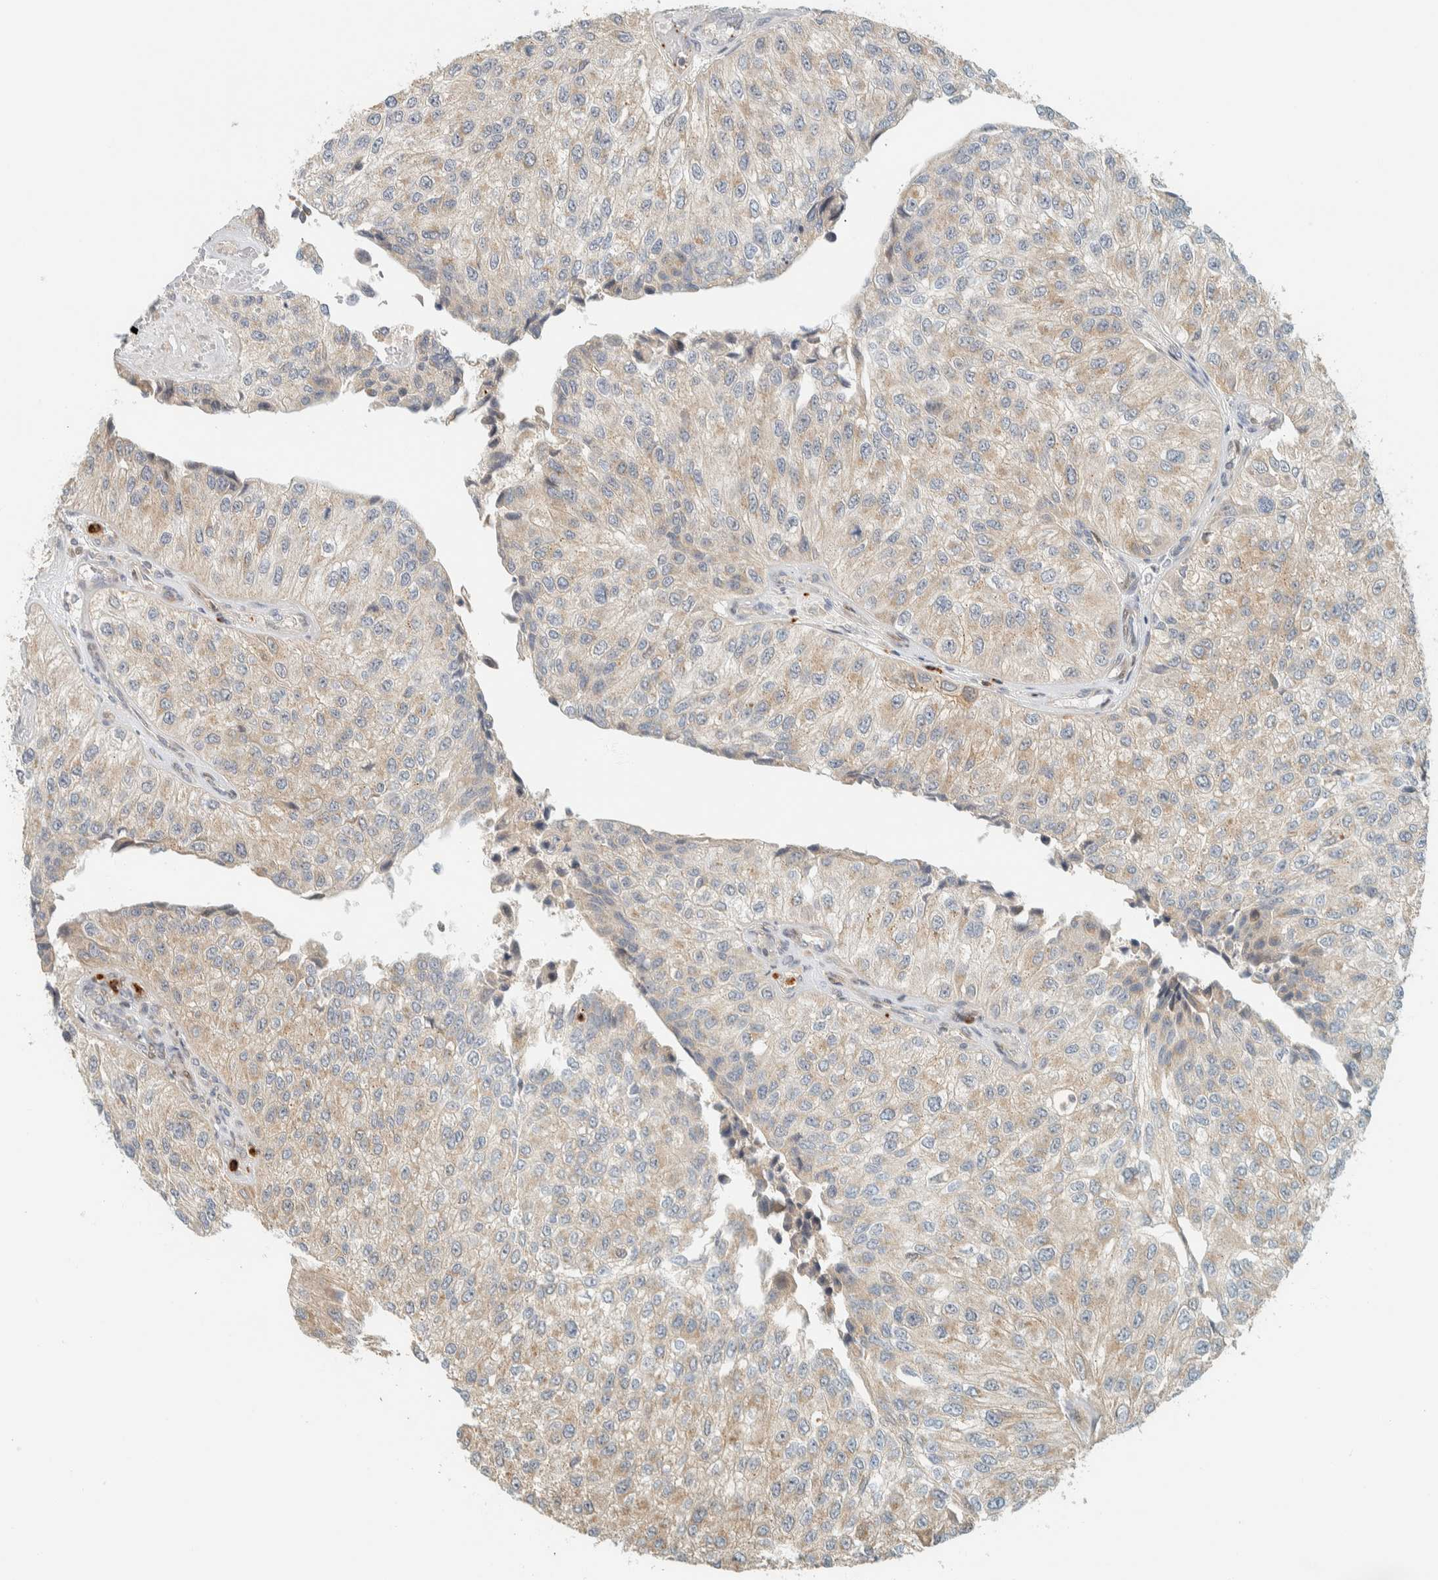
{"staining": {"intensity": "weak", "quantity": "25%-75%", "location": "cytoplasmic/membranous"}, "tissue": "urothelial cancer", "cell_type": "Tumor cells", "image_type": "cancer", "snomed": [{"axis": "morphology", "description": "Urothelial carcinoma, High grade"}, {"axis": "topography", "description": "Kidney"}, {"axis": "topography", "description": "Urinary bladder"}], "caption": "A photomicrograph of human urothelial cancer stained for a protein demonstrates weak cytoplasmic/membranous brown staining in tumor cells.", "gene": "CCDC171", "patient": {"sex": "male", "age": 77}}